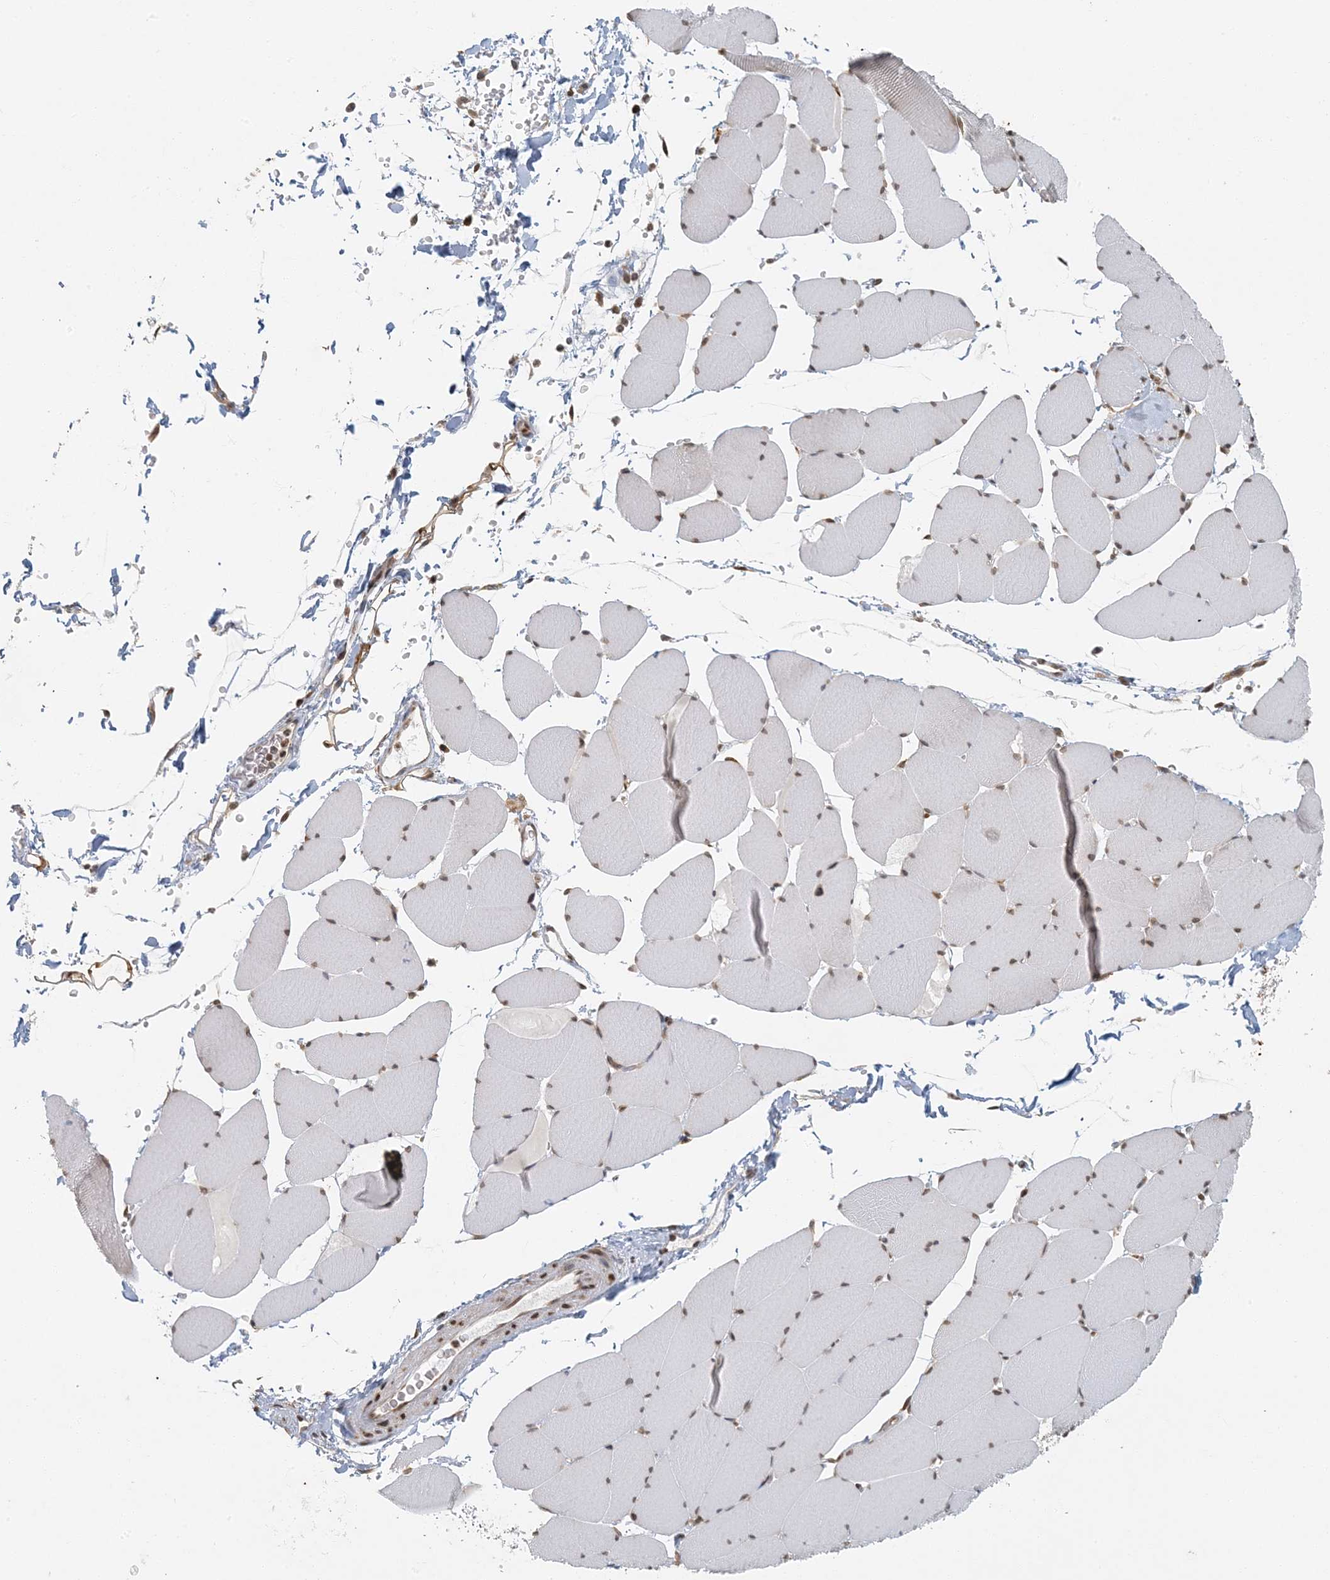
{"staining": {"intensity": "moderate", "quantity": "25%-75%", "location": "nuclear"}, "tissue": "skeletal muscle", "cell_type": "Myocytes", "image_type": "normal", "snomed": [{"axis": "morphology", "description": "Normal tissue, NOS"}, {"axis": "topography", "description": "Skeletal muscle"}, {"axis": "topography", "description": "Head-Neck"}], "caption": "High-magnification brightfield microscopy of normal skeletal muscle stained with DAB (brown) and counterstained with hematoxylin (blue). myocytes exhibit moderate nuclear positivity is seen in about25%-75% of cells. The staining was performed using DAB (3,3'-diaminobenzidine), with brown indicating positive protein expression. Nuclei are stained blue with hematoxylin.", "gene": "AK9", "patient": {"sex": "male", "age": 66}}